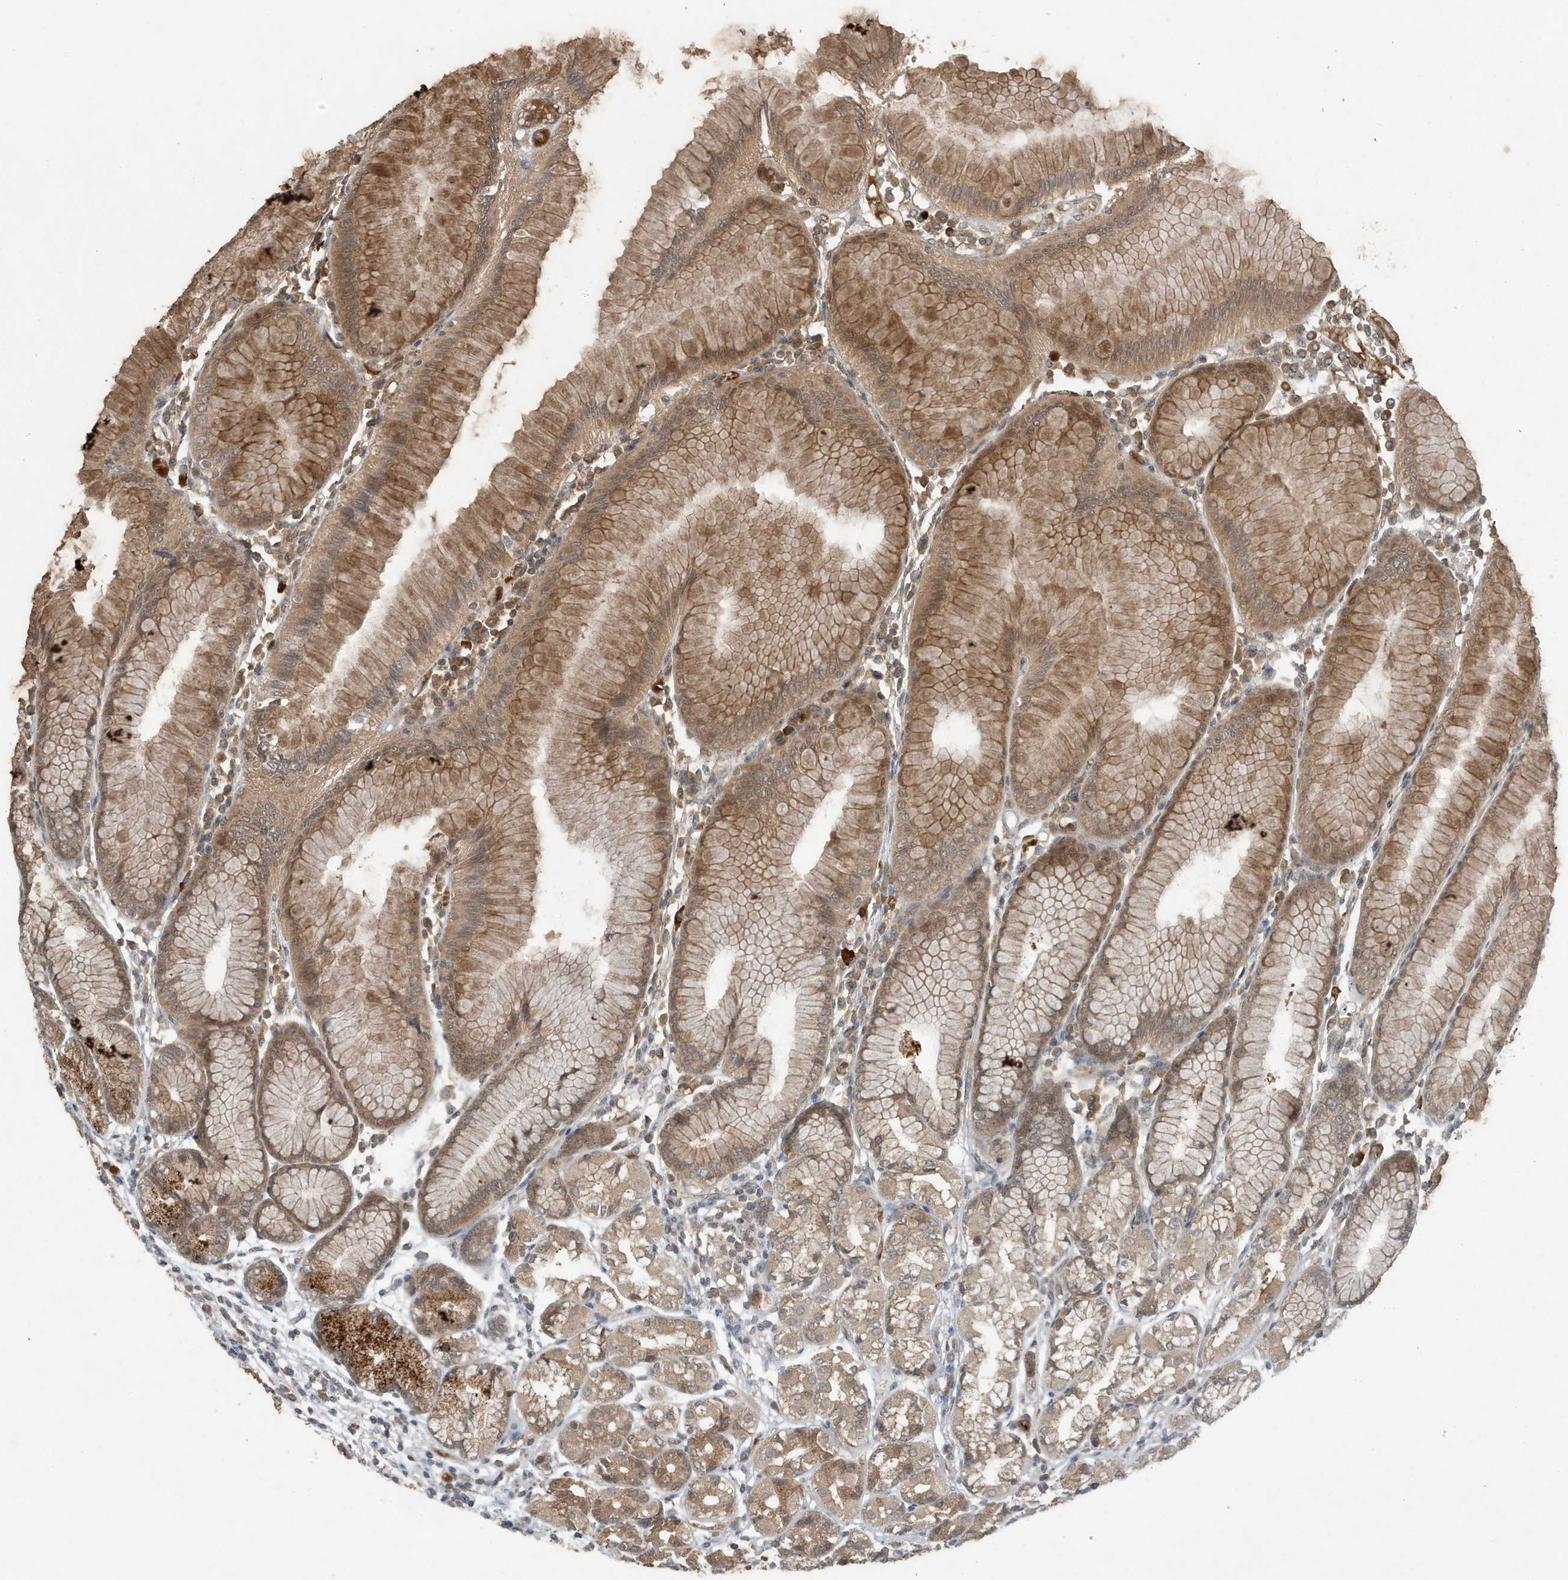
{"staining": {"intensity": "strong", "quantity": ">75%", "location": "cytoplasmic/membranous"}, "tissue": "stomach", "cell_type": "Glandular cells", "image_type": "normal", "snomed": [{"axis": "morphology", "description": "Normal tissue, NOS"}, {"axis": "topography", "description": "Stomach"}], "caption": "A high amount of strong cytoplasmic/membranous expression is identified in about >75% of glandular cells in benign stomach. Nuclei are stained in blue.", "gene": "ABCB9", "patient": {"sex": "female", "age": 57}}